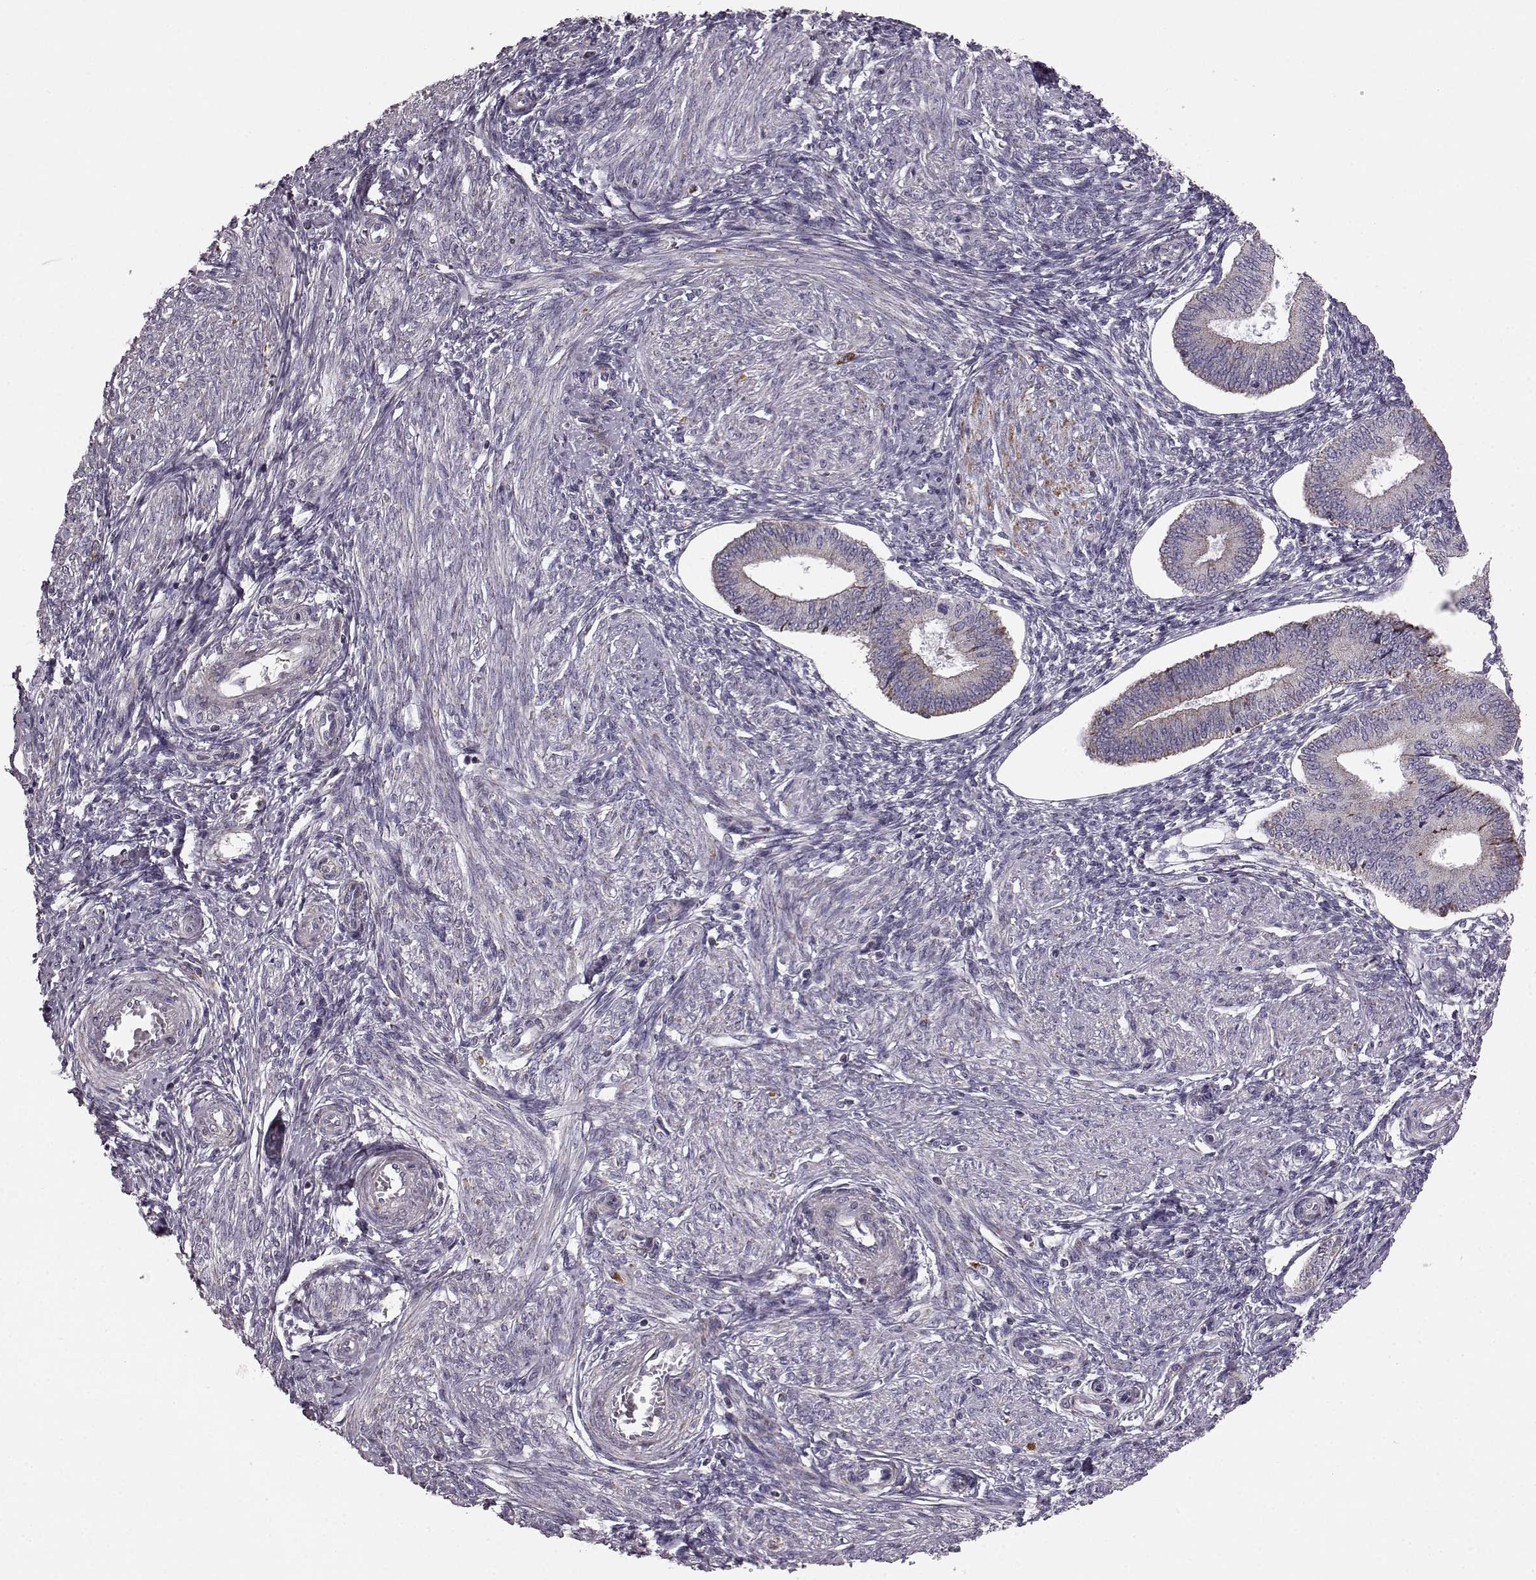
{"staining": {"intensity": "negative", "quantity": "none", "location": "none"}, "tissue": "endometrium", "cell_type": "Cells in endometrial stroma", "image_type": "normal", "snomed": [{"axis": "morphology", "description": "Normal tissue, NOS"}, {"axis": "topography", "description": "Endometrium"}], "caption": "DAB (3,3'-diaminobenzidine) immunohistochemical staining of unremarkable endometrium displays no significant staining in cells in endometrial stroma. Nuclei are stained in blue.", "gene": "ATP5MF", "patient": {"sex": "female", "age": 42}}